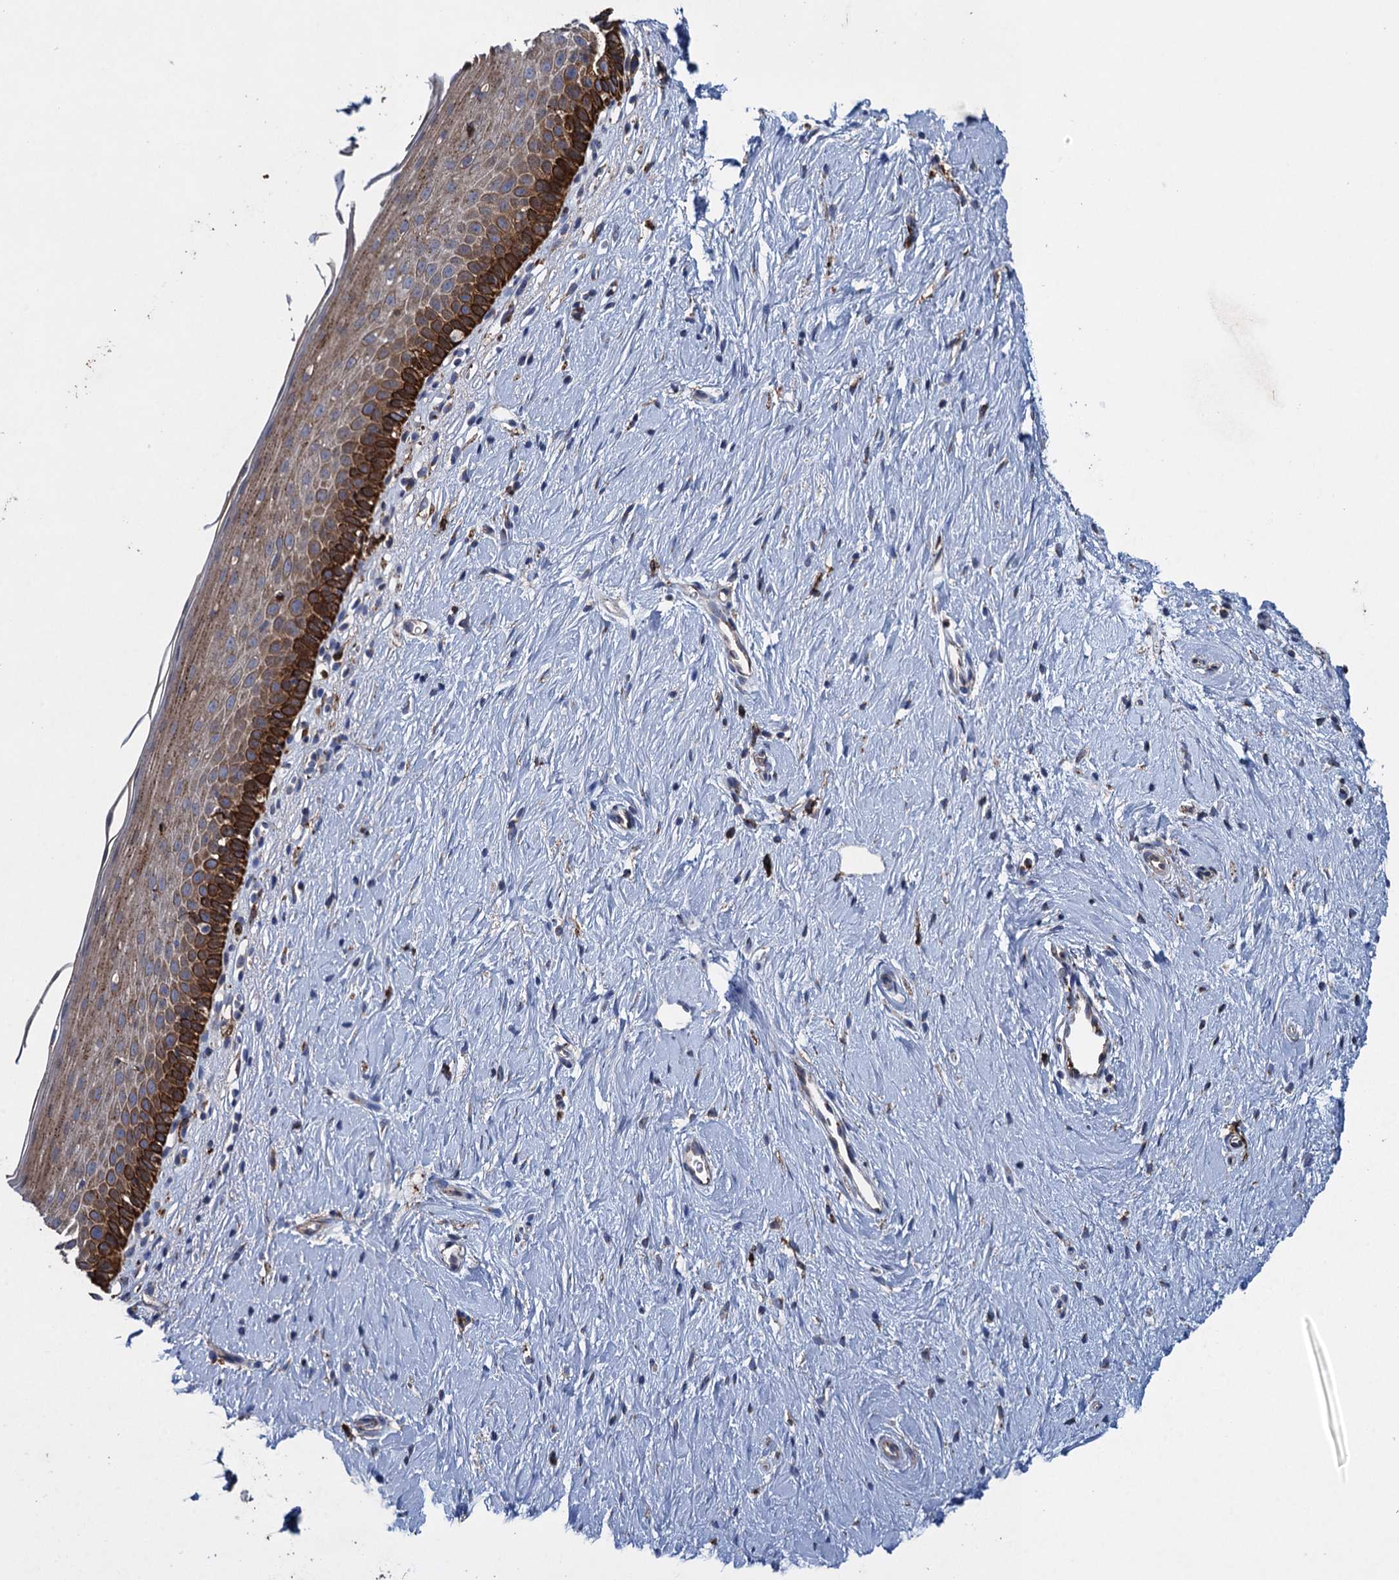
{"staining": {"intensity": "moderate", "quantity": "<25%", "location": "cytoplasmic/membranous"}, "tissue": "cervix", "cell_type": "Glandular cells", "image_type": "normal", "snomed": [{"axis": "morphology", "description": "Normal tissue, NOS"}, {"axis": "topography", "description": "Cervix"}], "caption": "Cervix stained with a brown dye exhibits moderate cytoplasmic/membranous positive expression in about <25% of glandular cells.", "gene": "TXNDC11", "patient": {"sex": "female", "age": 57}}